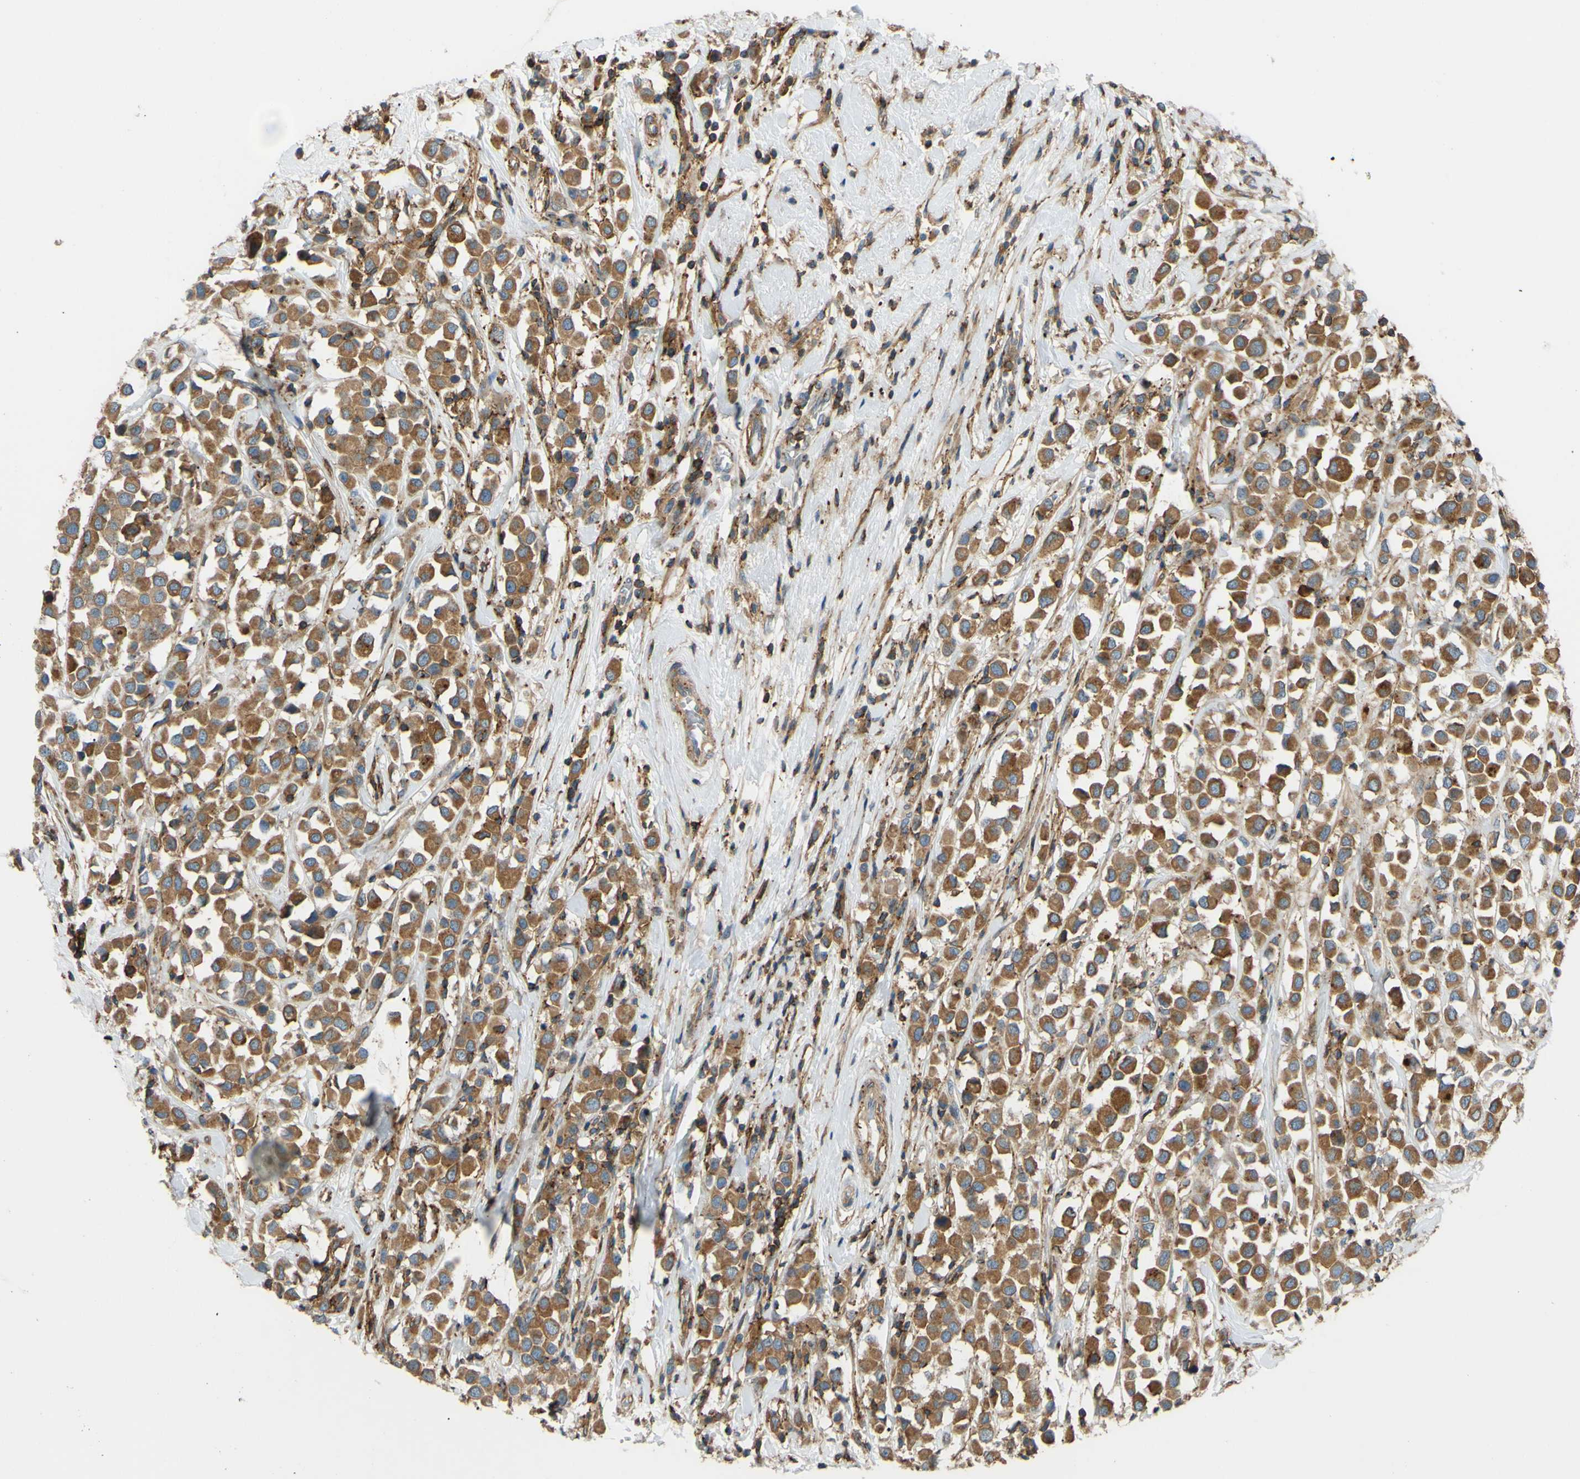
{"staining": {"intensity": "moderate", "quantity": ">75%", "location": "cytoplasmic/membranous"}, "tissue": "breast cancer", "cell_type": "Tumor cells", "image_type": "cancer", "snomed": [{"axis": "morphology", "description": "Duct carcinoma"}, {"axis": "topography", "description": "Breast"}], "caption": "An image showing moderate cytoplasmic/membranous expression in approximately >75% of tumor cells in breast cancer (intraductal carcinoma), as visualized by brown immunohistochemical staining.", "gene": "POR", "patient": {"sex": "female", "age": 61}}